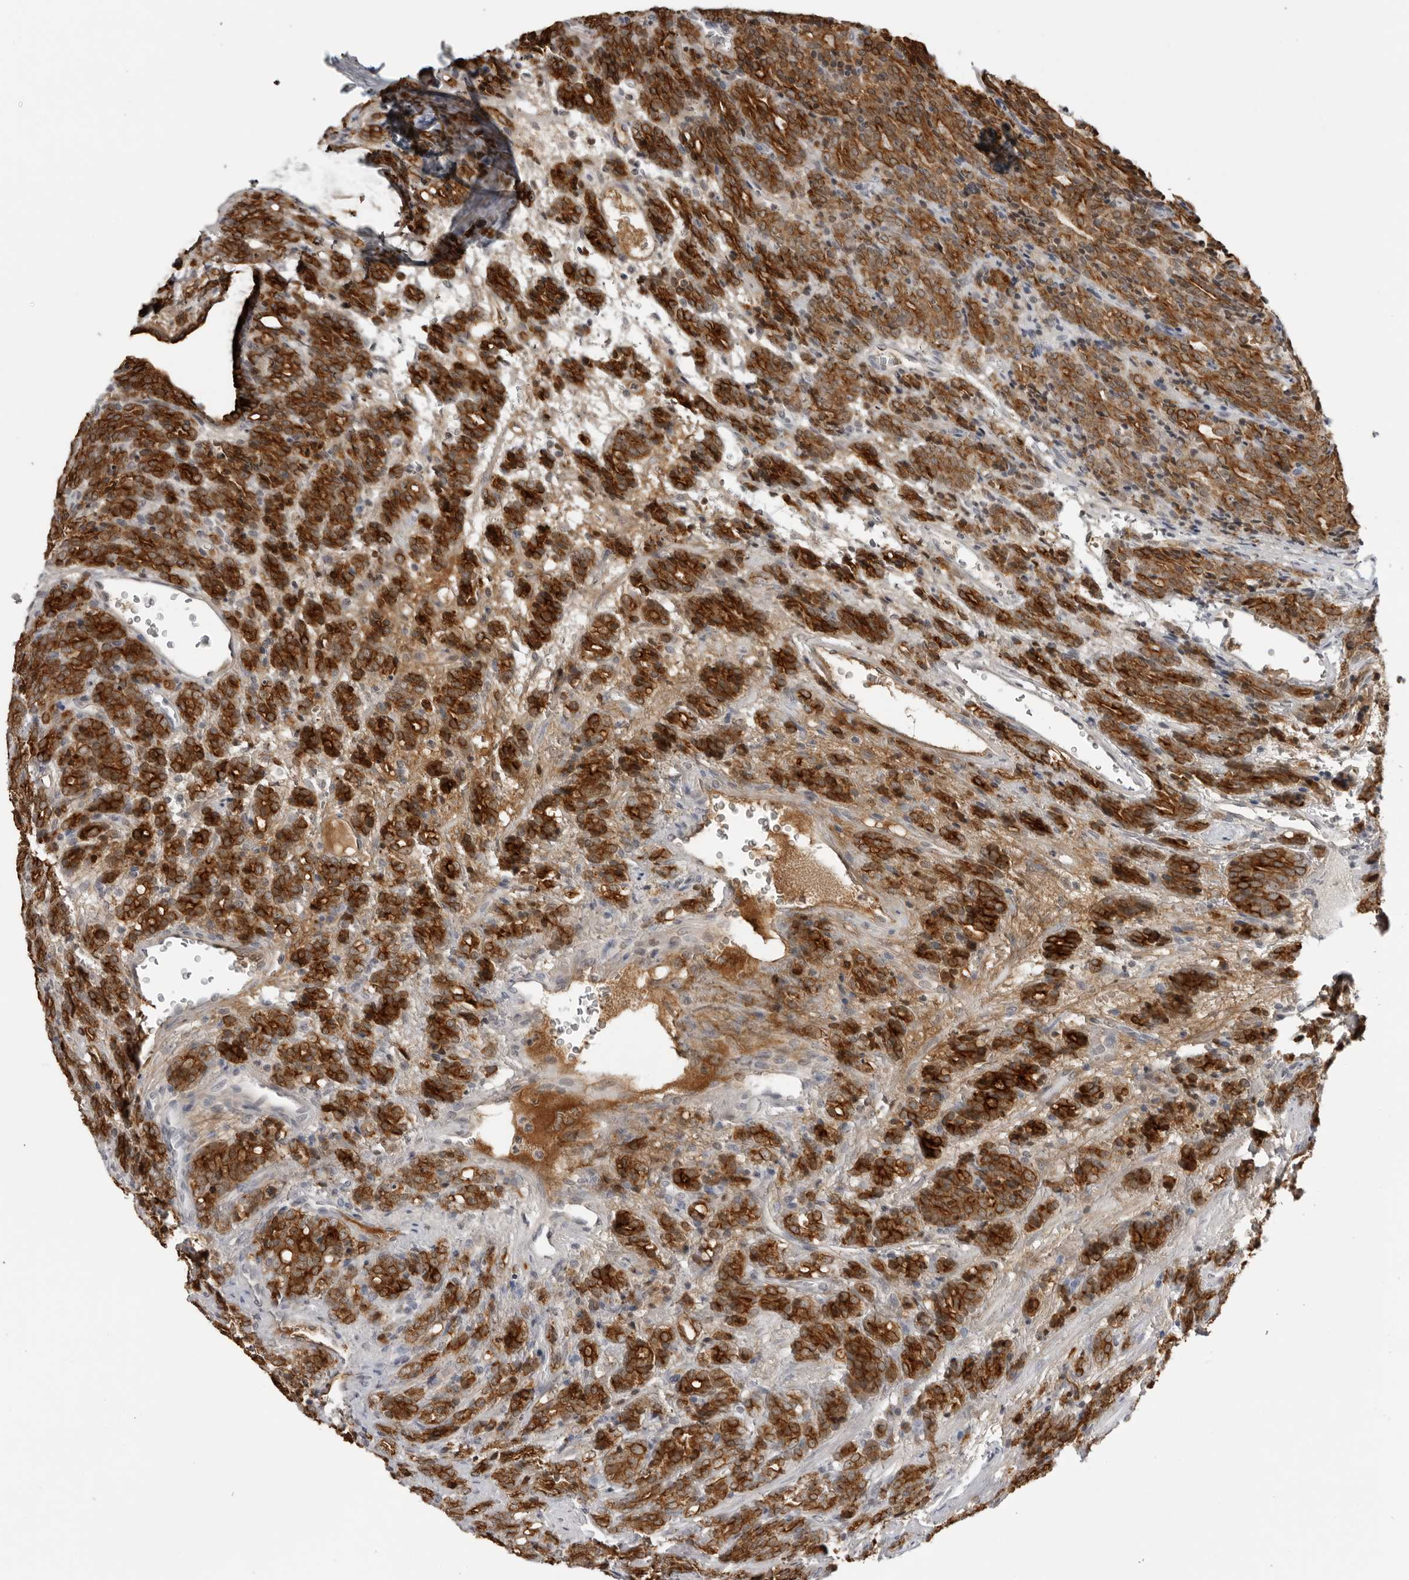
{"staining": {"intensity": "strong", "quantity": ">75%", "location": "cytoplasmic/membranous"}, "tissue": "prostate cancer", "cell_type": "Tumor cells", "image_type": "cancer", "snomed": [{"axis": "morphology", "description": "Adenocarcinoma, High grade"}, {"axis": "topography", "description": "Prostate"}], "caption": "Immunohistochemical staining of human prostate cancer (high-grade adenocarcinoma) reveals high levels of strong cytoplasmic/membranous protein expression in approximately >75% of tumor cells. The staining was performed using DAB, with brown indicating positive protein expression. Nuclei are stained blue with hematoxylin.", "gene": "SERPINF2", "patient": {"sex": "male", "age": 62}}